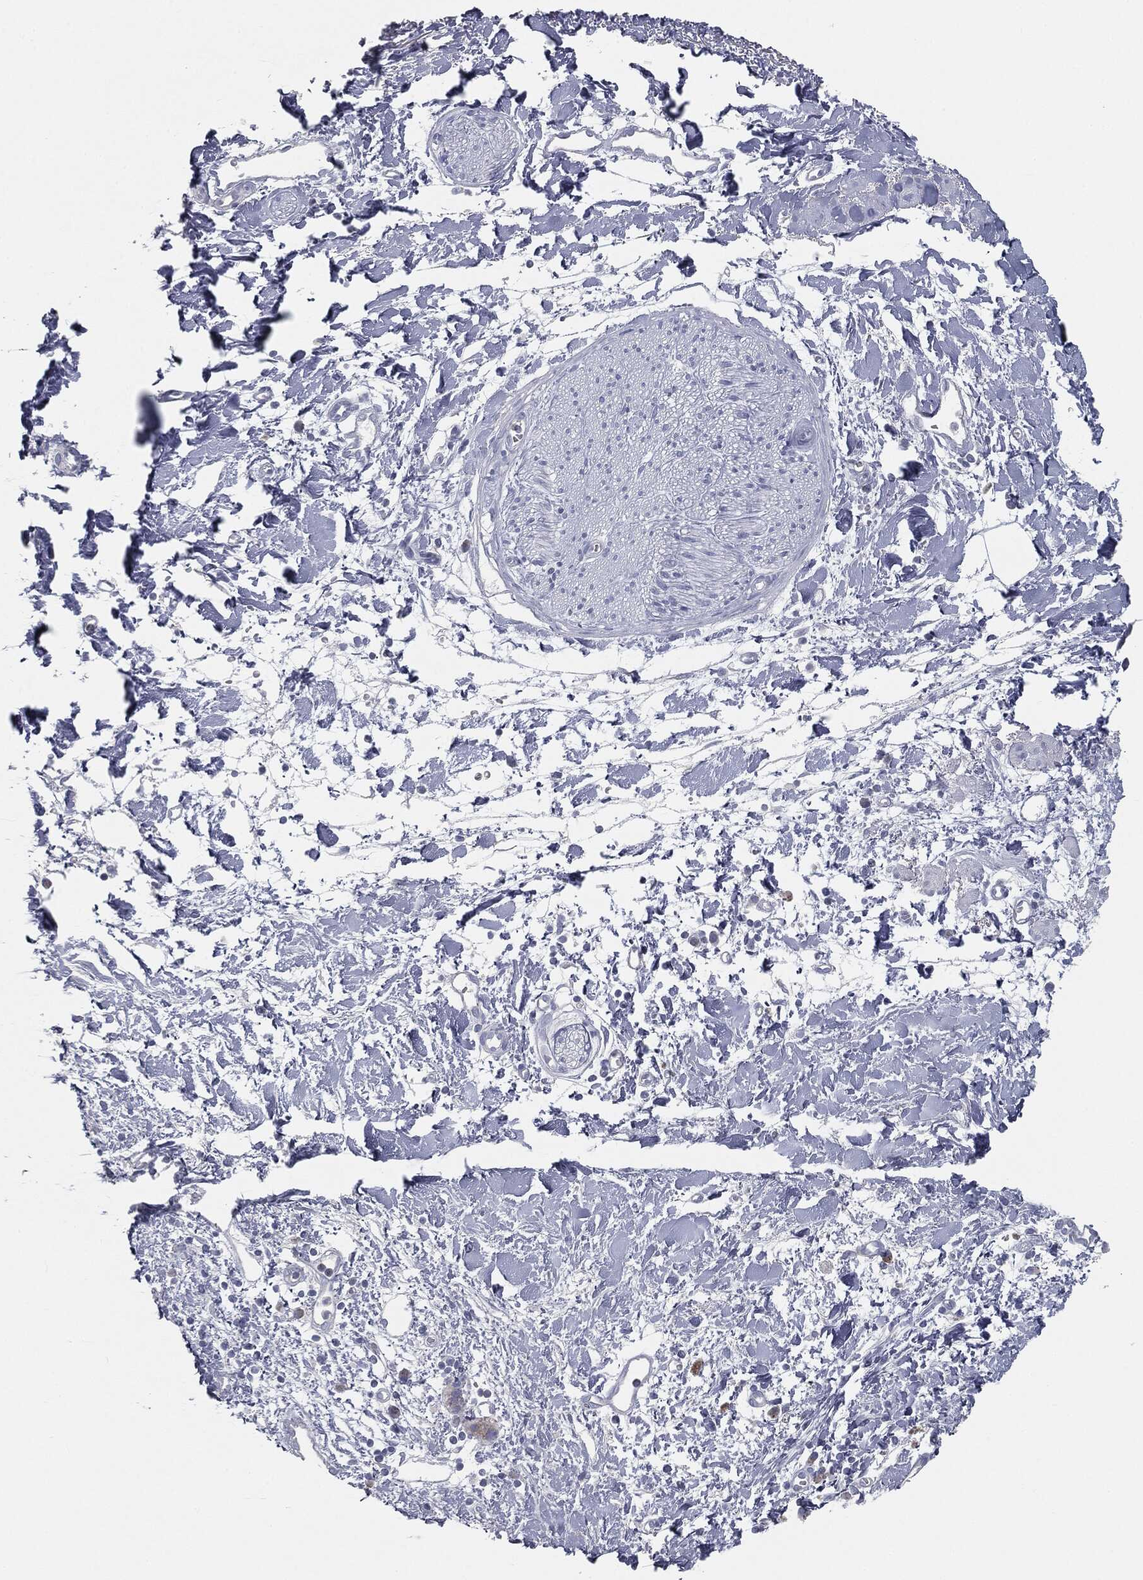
{"staining": {"intensity": "negative", "quantity": "none", "location": "none"}, "tissue": "soft tissue", "cell_type": "Fibroblasts", "image_type": "normal", "snomed": [{"axis": "morphology", "description": "Normal tissue, NOS"}, {"axis": "morphology", "description": "Adenocarcinoma, NOS"}, {"axis": "topography", "description": "Pancreas"}, {"axis": "topography", "description": "Peripheral nerve tissue"}], "caption": "This histopathology image is of benign soft tissue stained with immunohistochemistry (IHC) to label a protein in brown with the nuclei are counter-stained blue. There is no staining in fibroblasts. Brightfield microscopy of IHC stained with DAB (brown) and hematoxylin (blue), captured at high magnification.", "gene": "CAV3", "patient": {"sex": "male", "age": 61}}